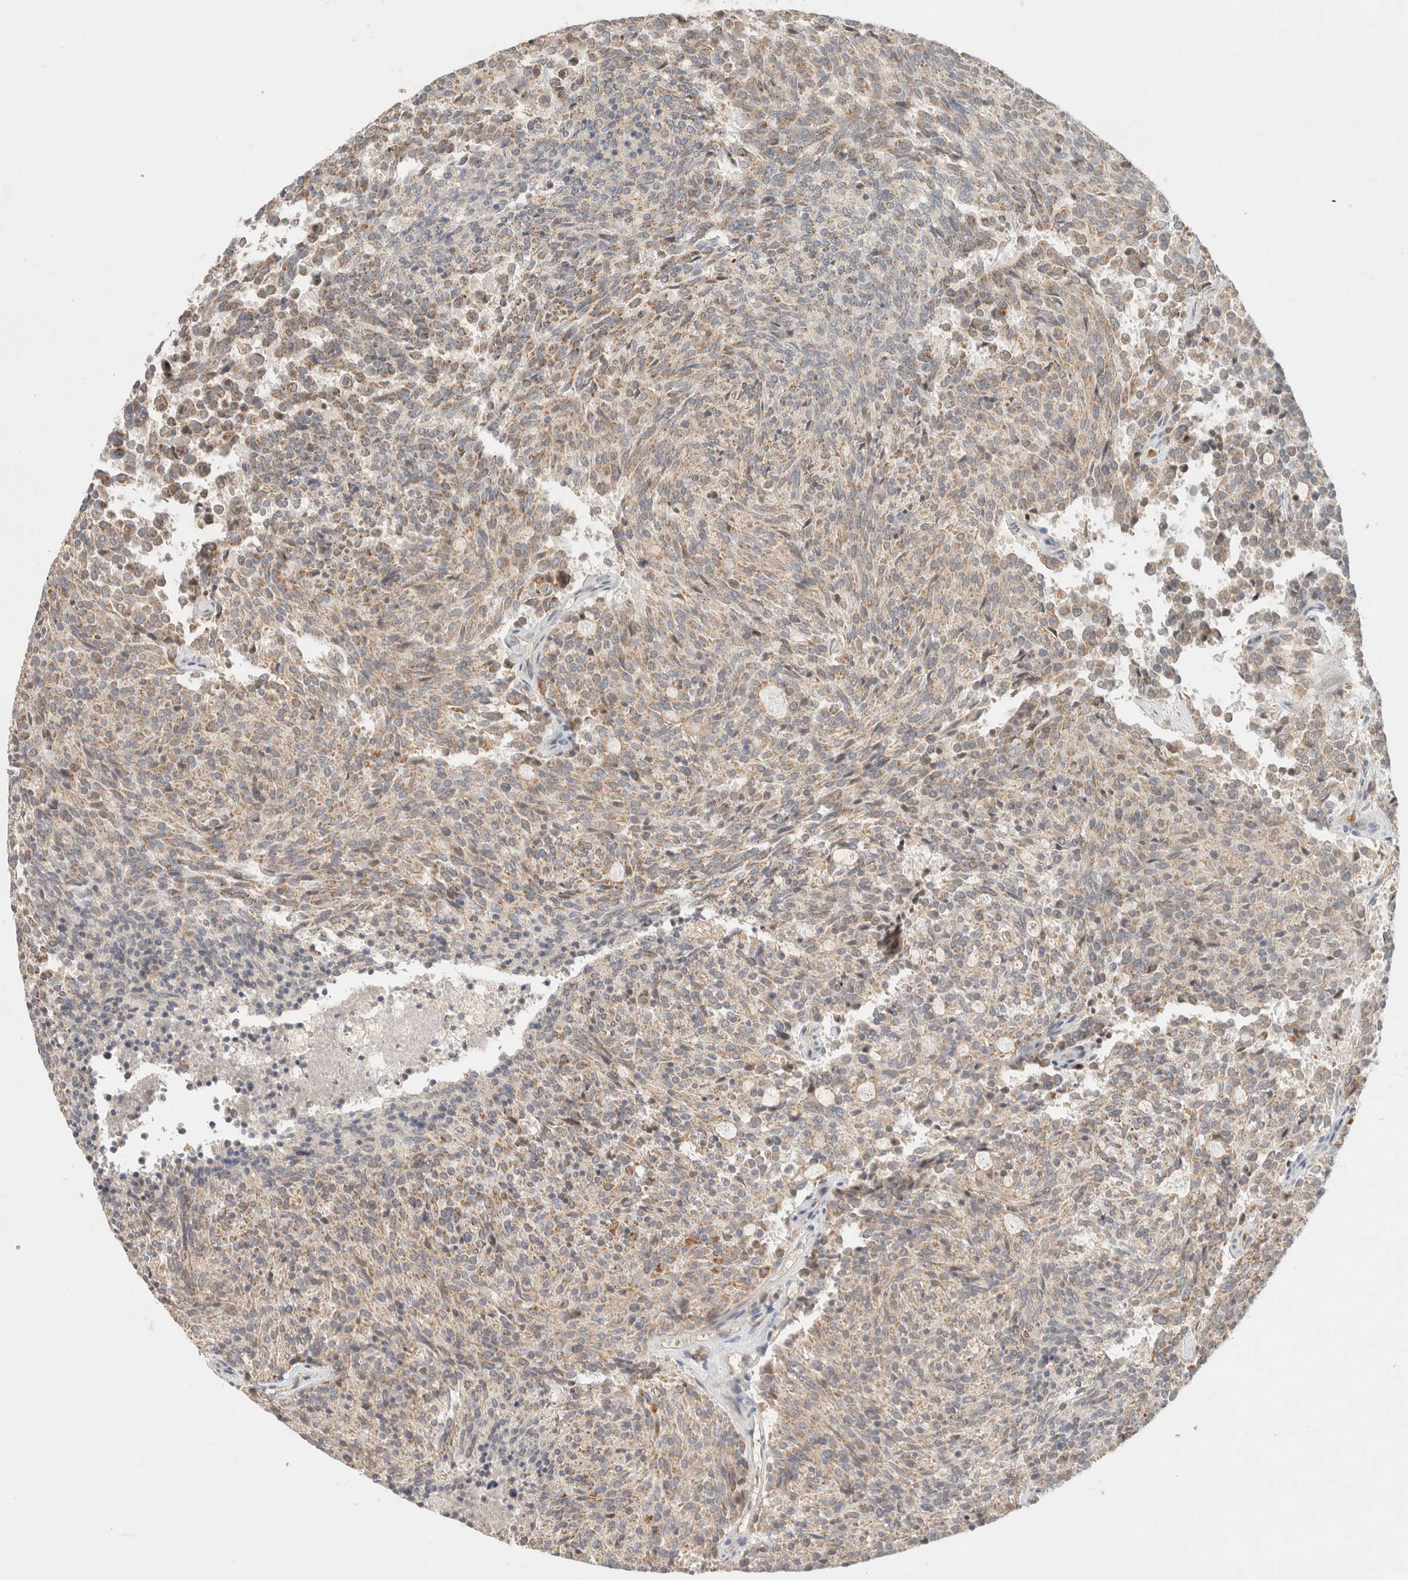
{"staining": {"intensity": "weak", "quantity": ">75%", "location": "cytoplasmic/membranous"}, "tissue": "carcinoid", "cell_type": "Tumor cells", "image_type": "cancer", "snomed": [{"axis": "morphology", "description": "Carcinoid, malignant, NOS"}, {"axis": "topography", "description": "Pancreas"}], "caption": "Protein analysis of carcinoid (malignant) tissue displays weak cytoplasmic/membranous staining in about >75% of tumor cells.", "gene": "MRM3", "patient": {"sex": "female", "age": 54}}